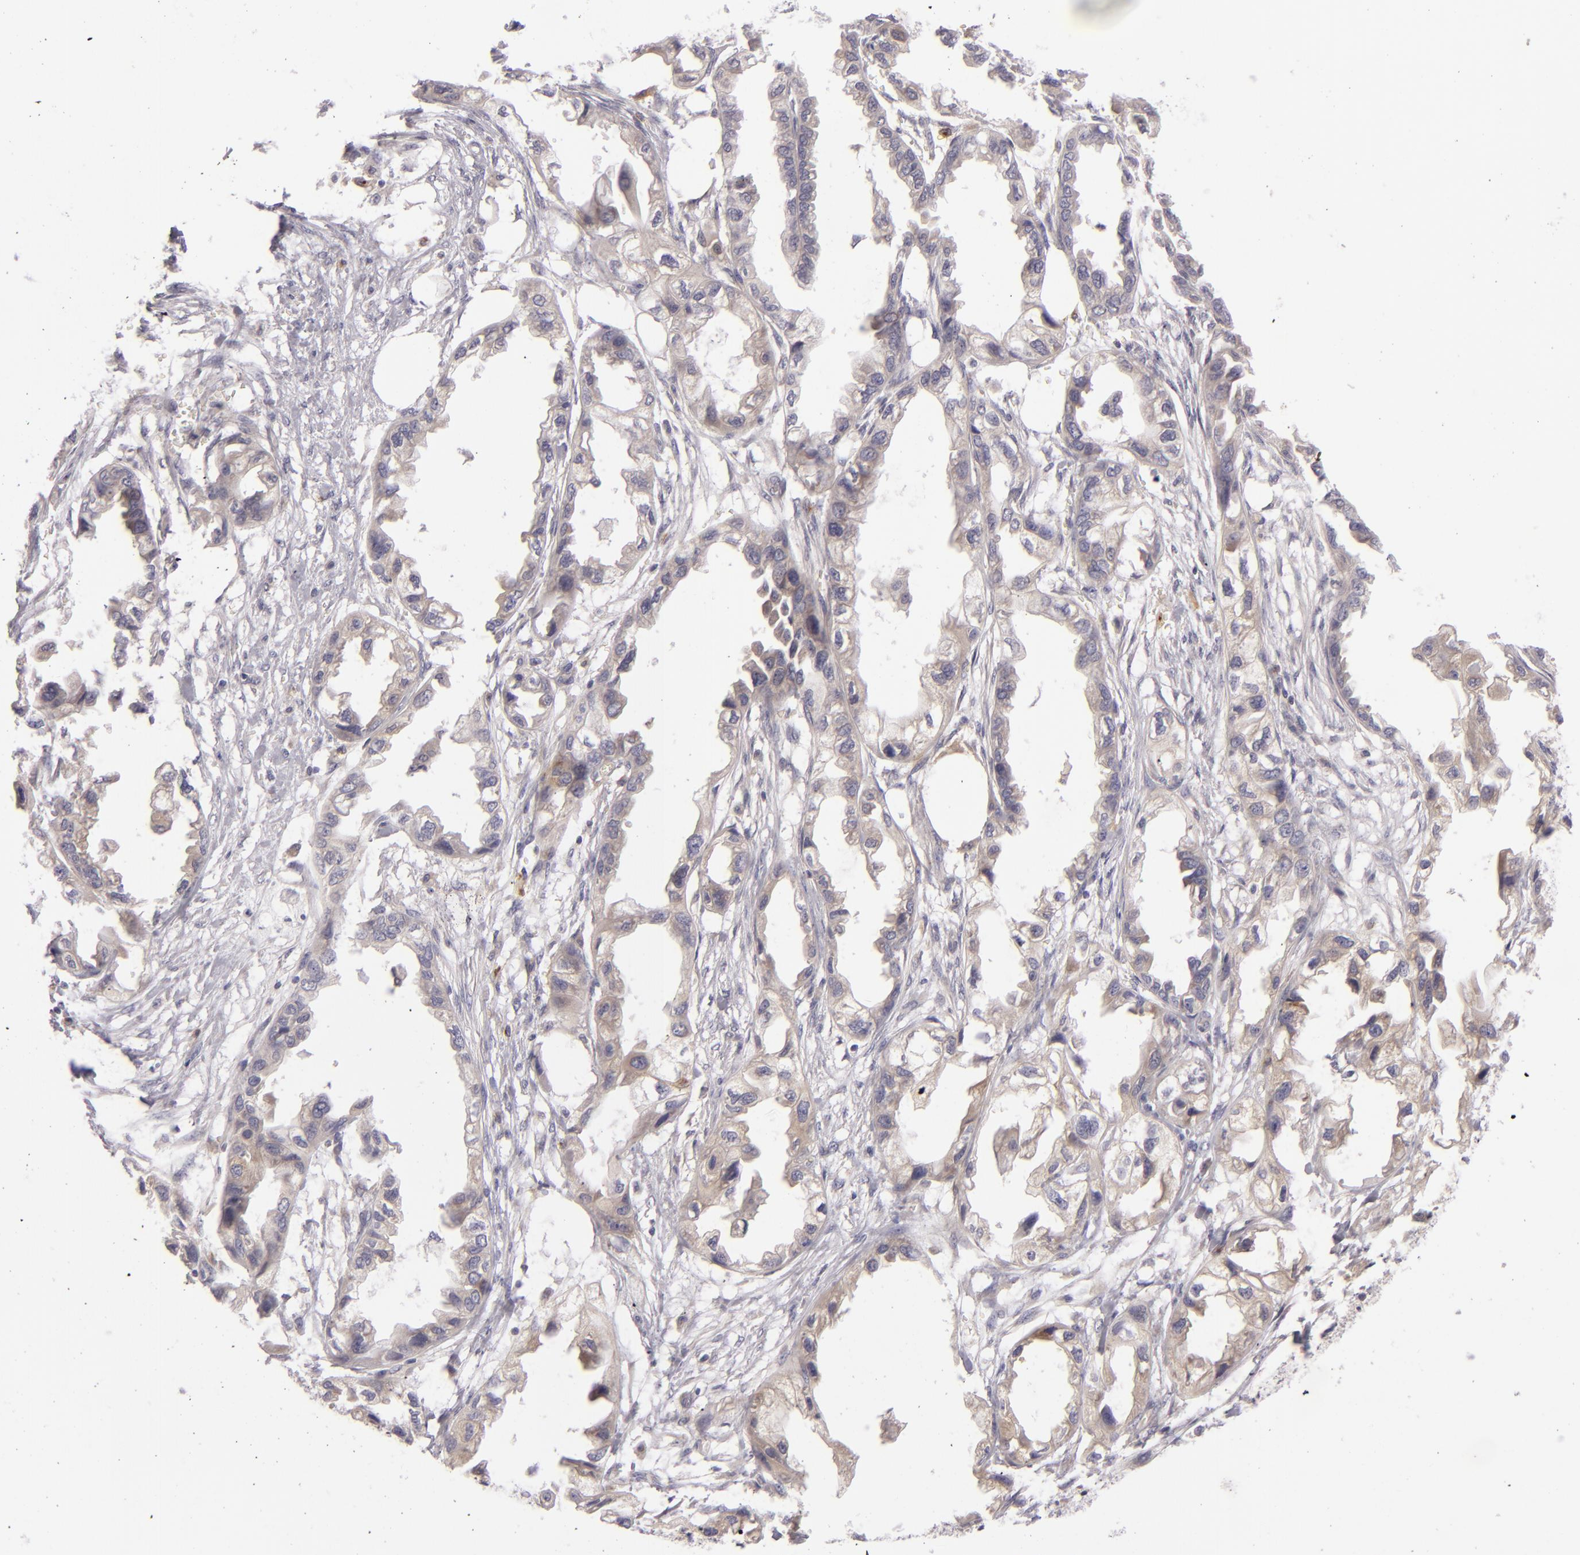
{"staining": {"intensity": "weak", "quantity": "25%-75%", "location": "cytoplasmic/membranous"}, "tissue": "endometrial cancer", "cell_type": "Tumor cells", "image_type": "cancer", "snomed": [{"axis": "morphology", "description": "Adenocarcinoma, NOS"}, {"axis": "topography", "description": "Endometrium"}], "caption": "This photomicrograph displays immunohistochemistry (IHC) staining of human endometrial cancer, with low weak cytoplasmic/membranous staining in approximately 25%-75% of tumor cells.", "gene": "CD83", "patient": {"sex": "female", "age": 67}}